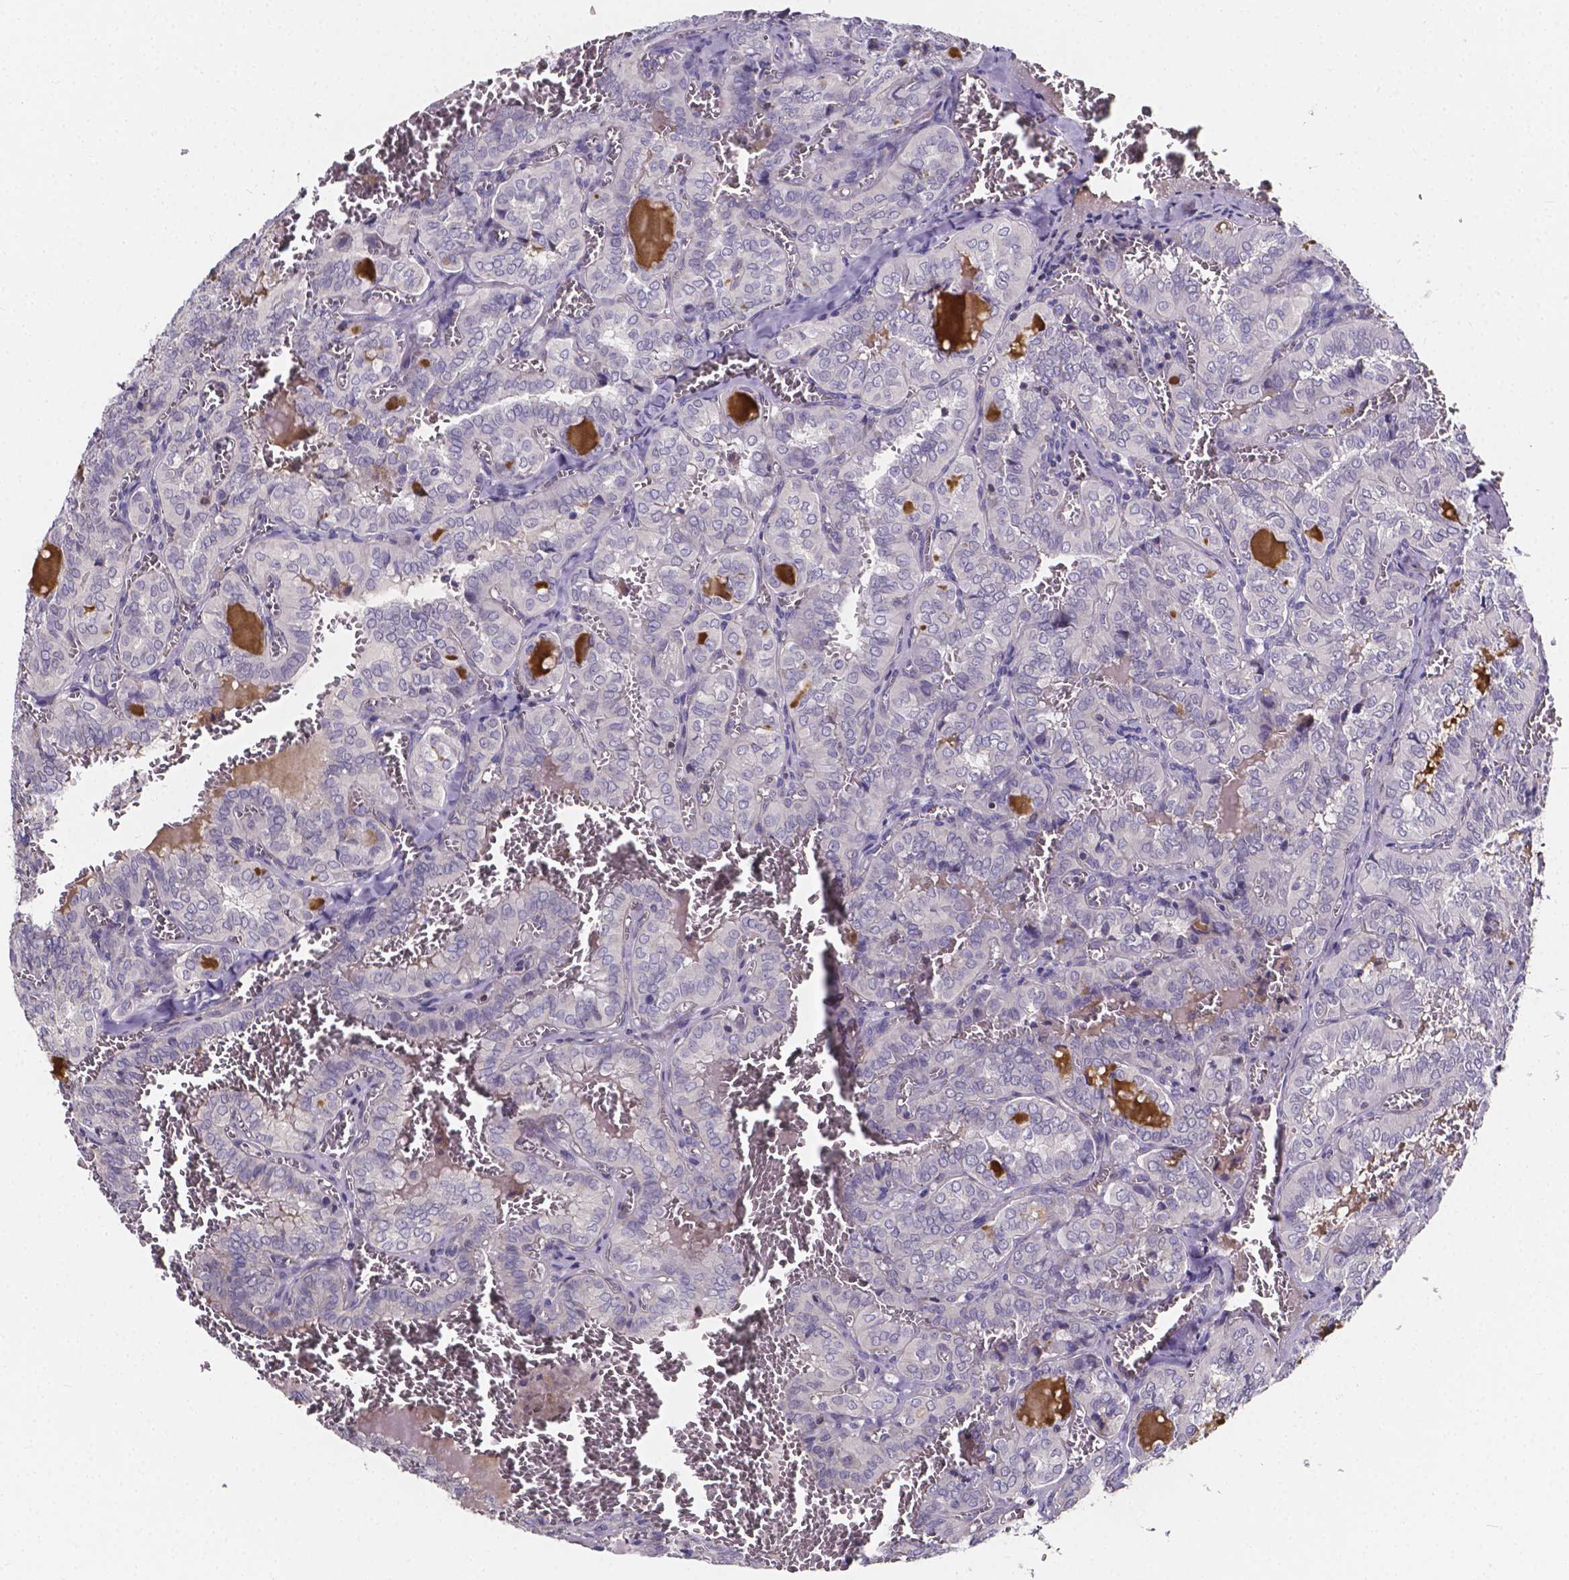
{"staining": {"intensity": "negative", "quantity": "none", "location": "none"}, "tissue": "thyroid cancer", "cell_type": "Tumor cells", "image_type": "cancer", "snomed": [{"axis": "morphology", "description": "Papillary adenocarcinoma, NOS"}, {"axis": "topography", "description": "Thyroid gland"}], "caption": "A micrograph of thyroid cancer (papillary adenocarcinoma) stained for a protein displays no brown staining in tumor cells. Nuclei are stained in blue.", "gene": "THEMIS", "patient": {"sex": "female", "age": 41}}